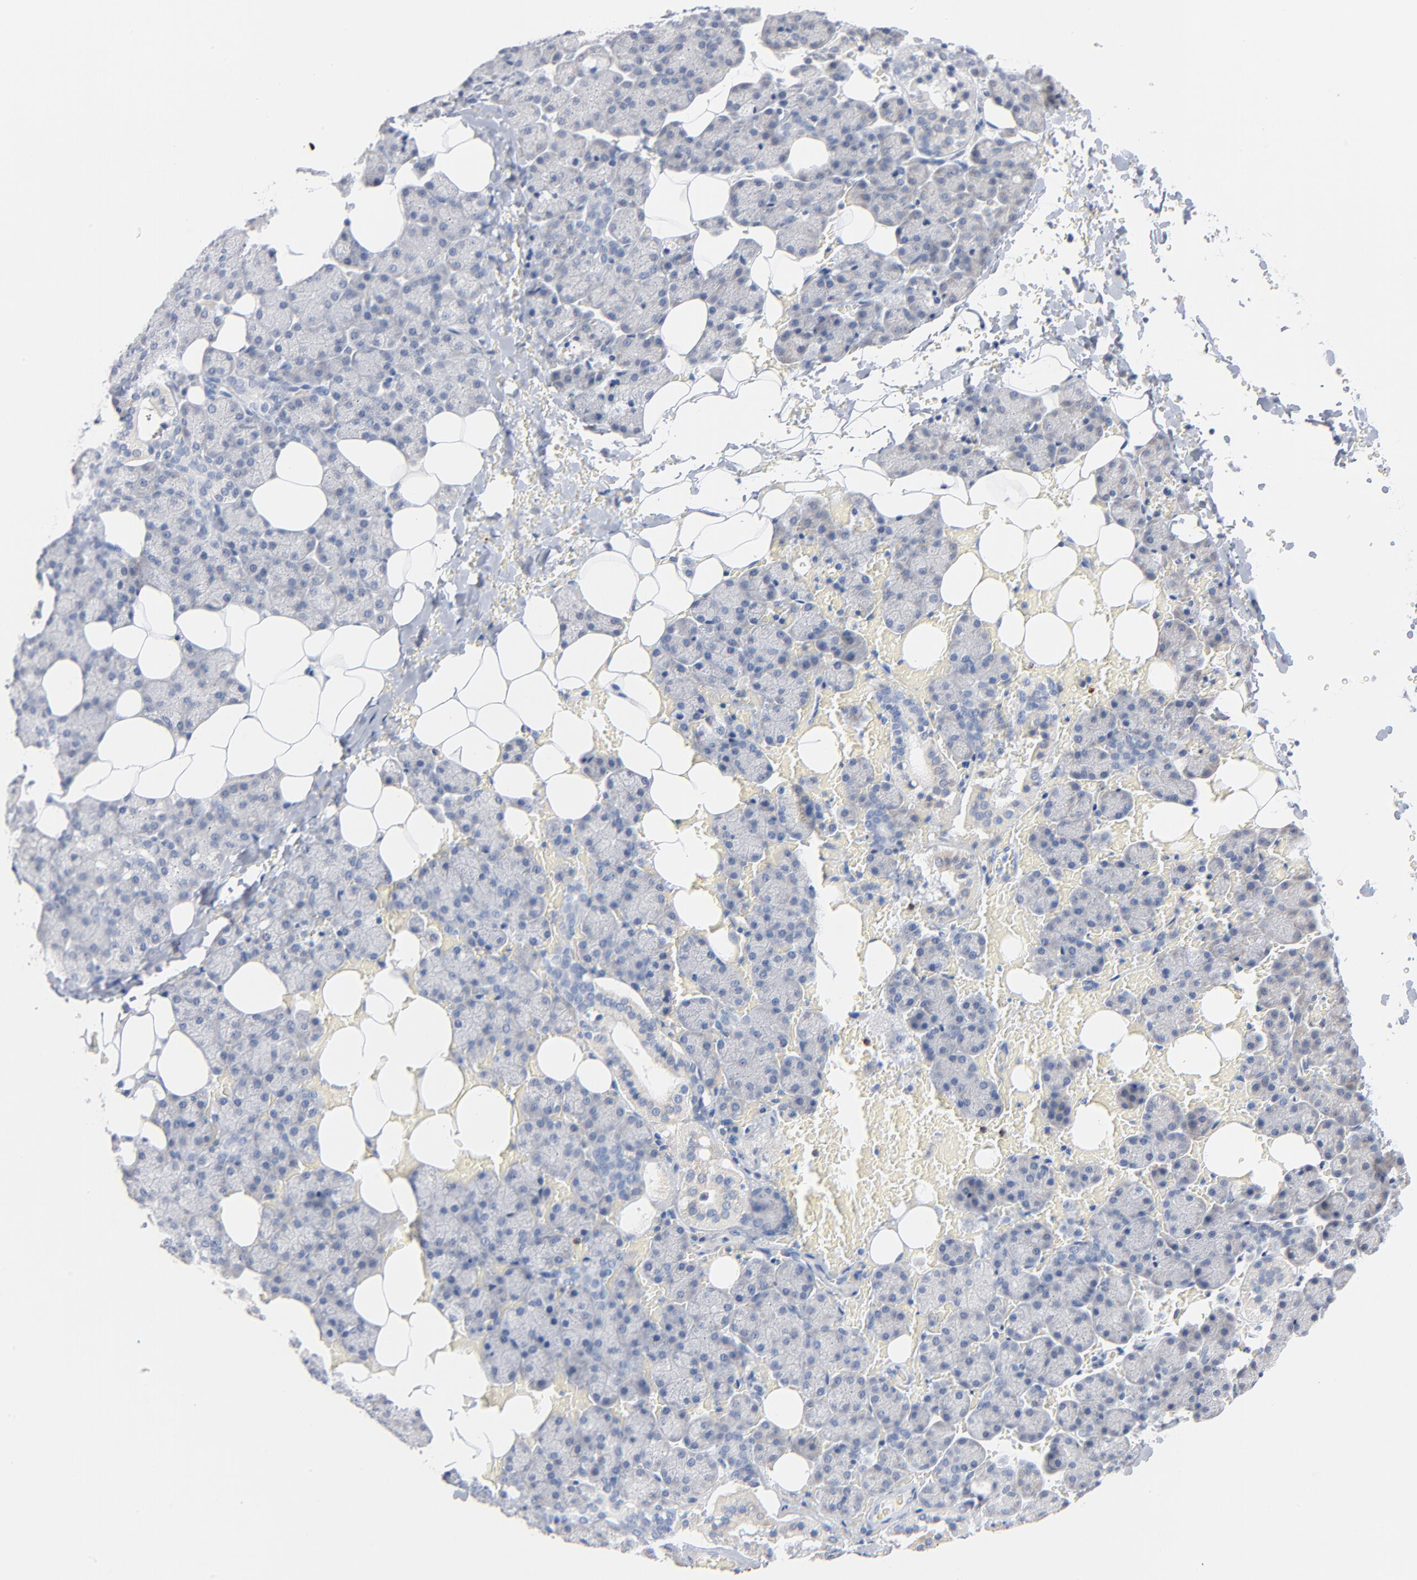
{"staining": {"intensity": "negative", "quantity": "none", "location": "none"}, "tissue": "salivary gland", "cell_type": "Glandular cells", "image_type": "normal", "snomed": [{"axis": "morphology", "description": "Normal tissue, NOS"}, {"axis": "topography", "description": "Lymph node"}, {"axis": "topography", "description": "Salivary gland"}], "caption": "High magnification brightfield microscopy of unremarkable salivary gland stained with DAB (brown) and counterstained with hematoxylin (blue): glandular cells show no significant positivity.", "gene": "GZMB", "patient": {"sex": "male", "age": 8}}